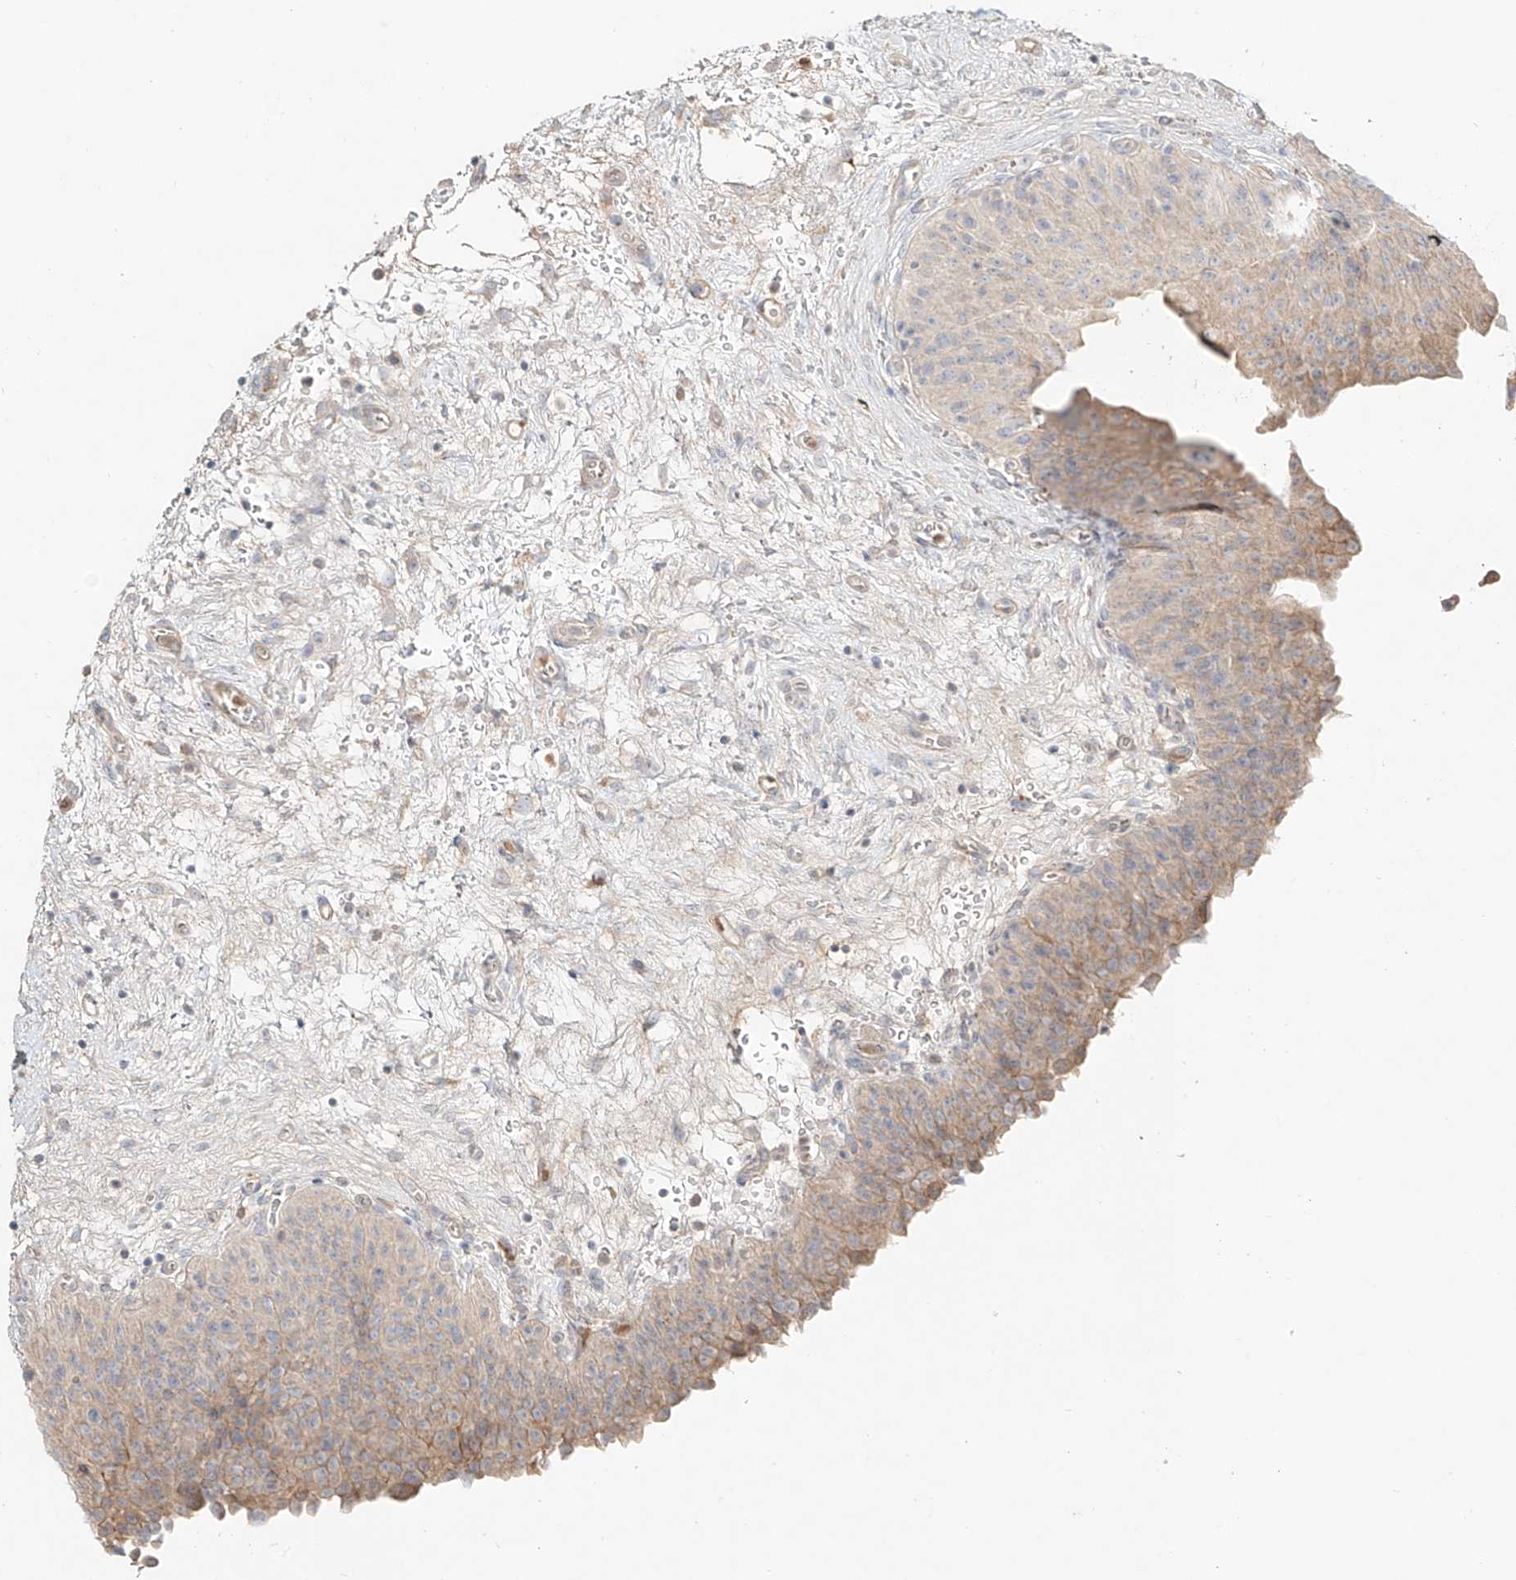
{"staining": {"intensity": "moderate", "quantity": "25%-75%", "location": "cytoplasmic/membranous"}, "tissue": "urinary bladder", "cell_type": "Urothelial cells", "image_type": "normal", "snomed": [{"axis": "morphology", "description": "Normal tissue, NOS"}, {"axis": "morphology", "description": "Dysplasia, NOS"}, {"axis": "topography", "description": "Urinary bladder"}], "caption": "Immunohistochemical staining of benign human urinary bladder shows moderate cytoplasmic/membranous protein positivity in about 25%-75% of urothelial cells. (Brightfield microscopy of DAB IHC at high magnification).", "gene": "ERO1A", "patient": {"sex": "male", "age": 35}}